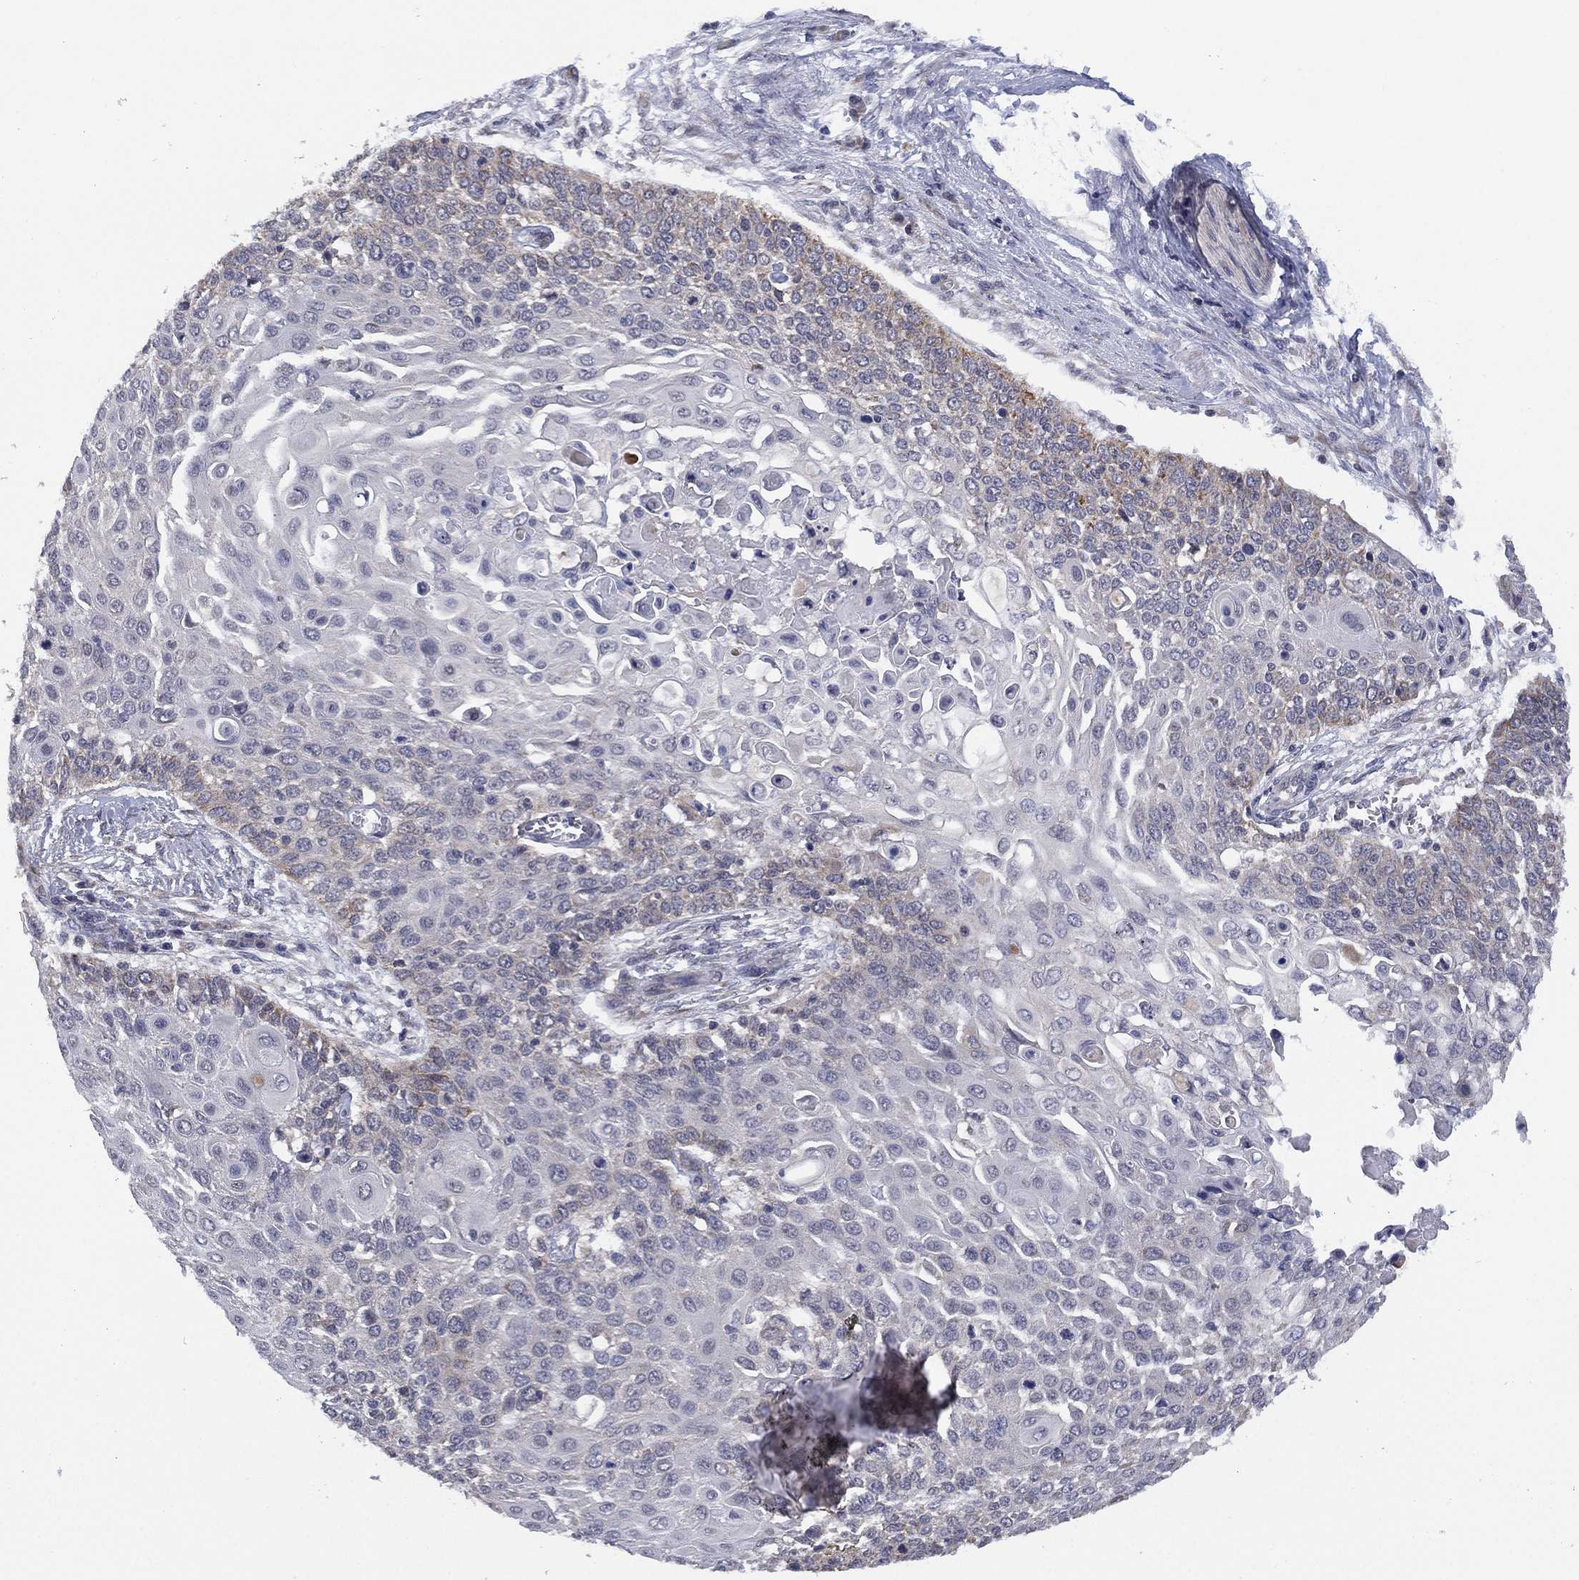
{"staining": {"intensity": "negative", "quantity": "none", "location": "none"}, "tissue": "cervical cancer", "cell_type": "Tumor cells", "image_type": "cancer", "snomed": [{"axis": "morphology", "description": "Squamous cell carcinoma, NOS"}, {"axis": "topography", "description": "Cervix"}], "caption": "DAB (3,3'-diaminobenzidine) immunohistochemical staining of cervical cancer (squamous cell carcinoma) reveals no significant staining in tumor cells.", "gene": "SELENOO", "patient": {"sex": "female", "age": 39}}